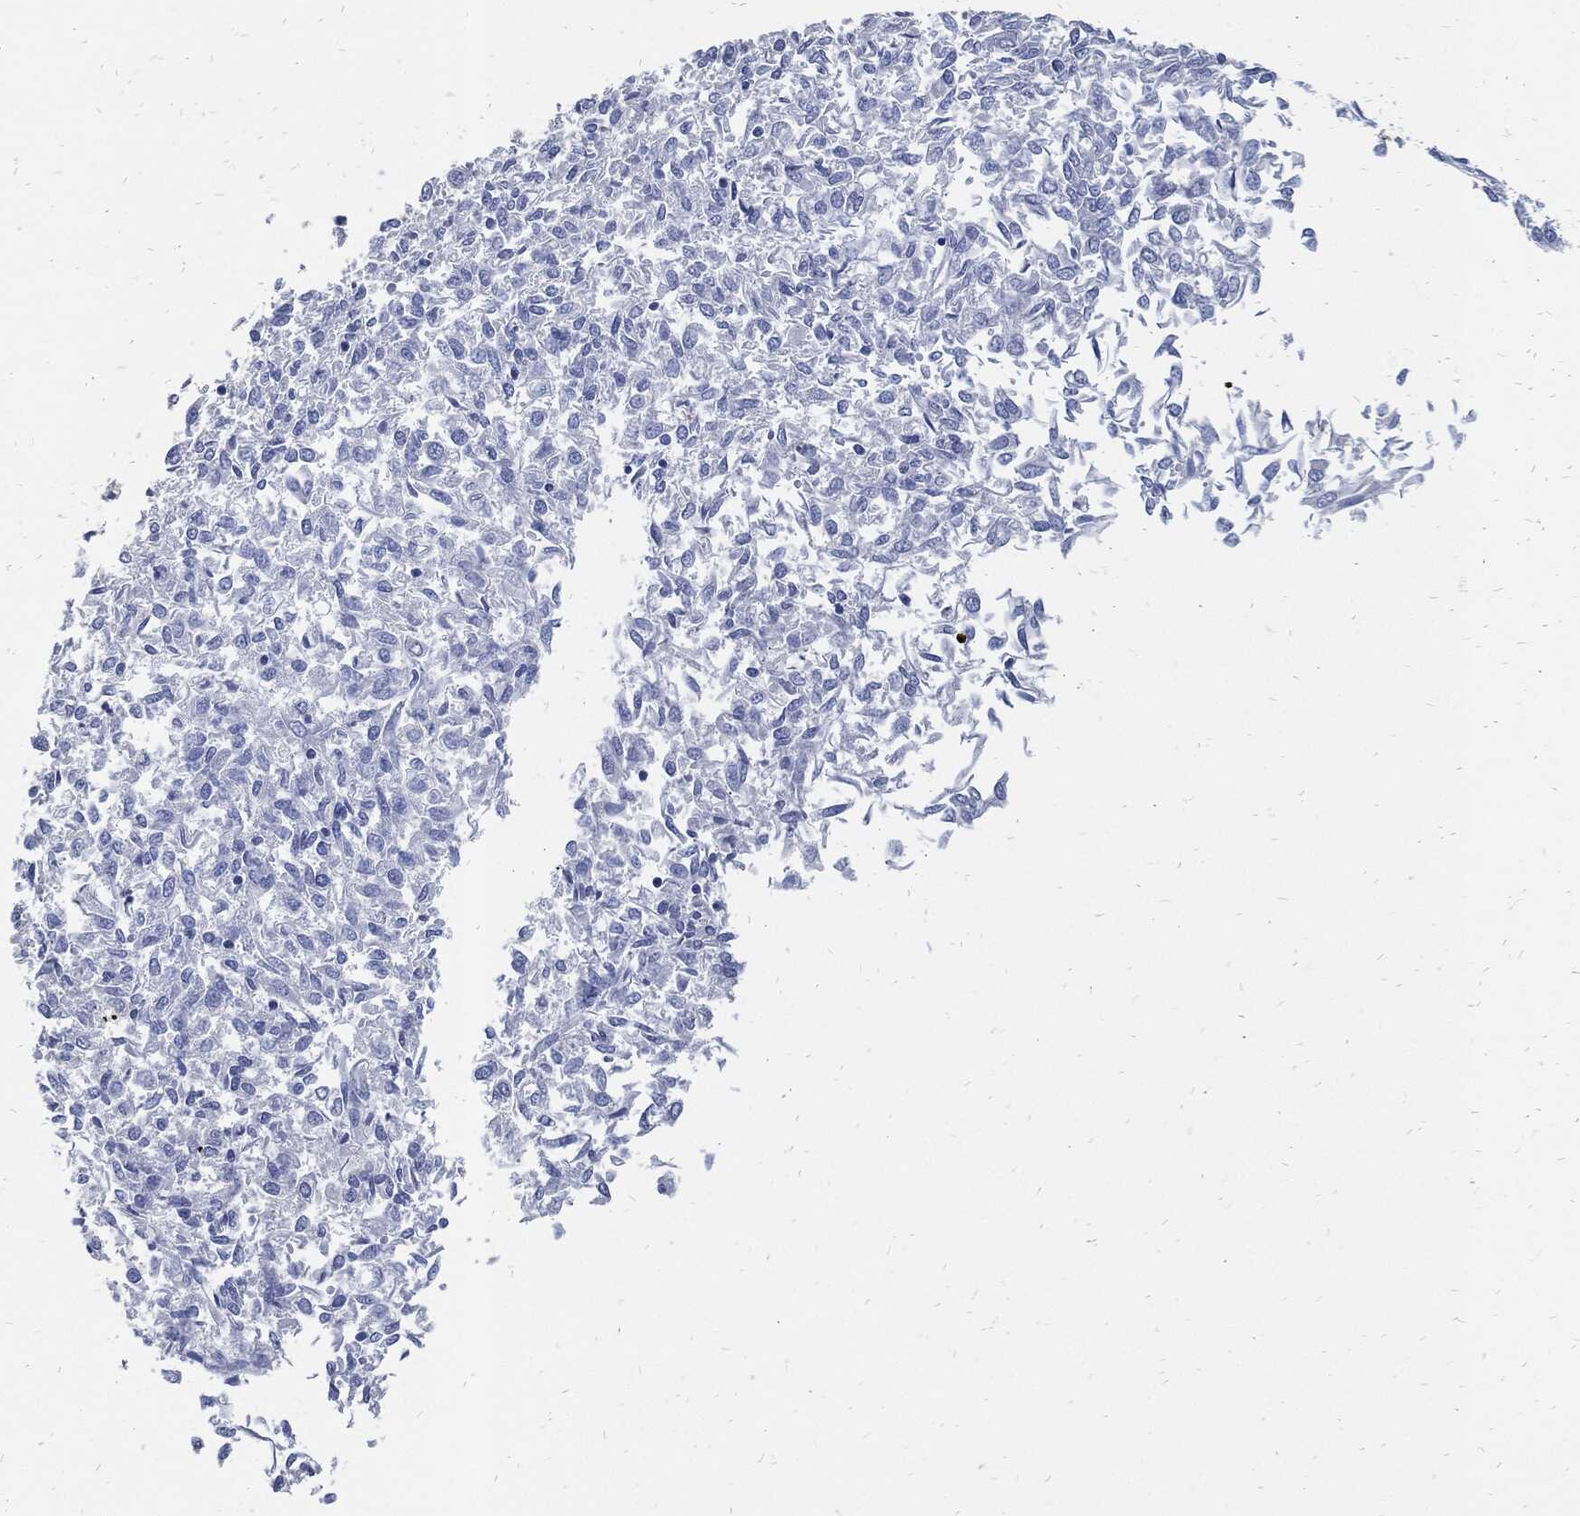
{"staining": {"intensity": "negative", "quantity": "none", "location": "none"}, "tissue": "endometrial cancer", "cell_type": "Tumor cells", "image_type": "cancer", "snomed": [{"axis": "morphology", "description": "Adenocarcinoma, NOS"}, {"axis": "topography", "description": "Endometrium"}], "caption": "Immunohistochemical staining of adenocarcinoma (endometrial) demonstrates no significant staining in tumor cells. (DAB immunohistochemistry with hematoxylin counter stain).", "gene": "FABP4", "patient": {"sex": "female", "age": 58}}